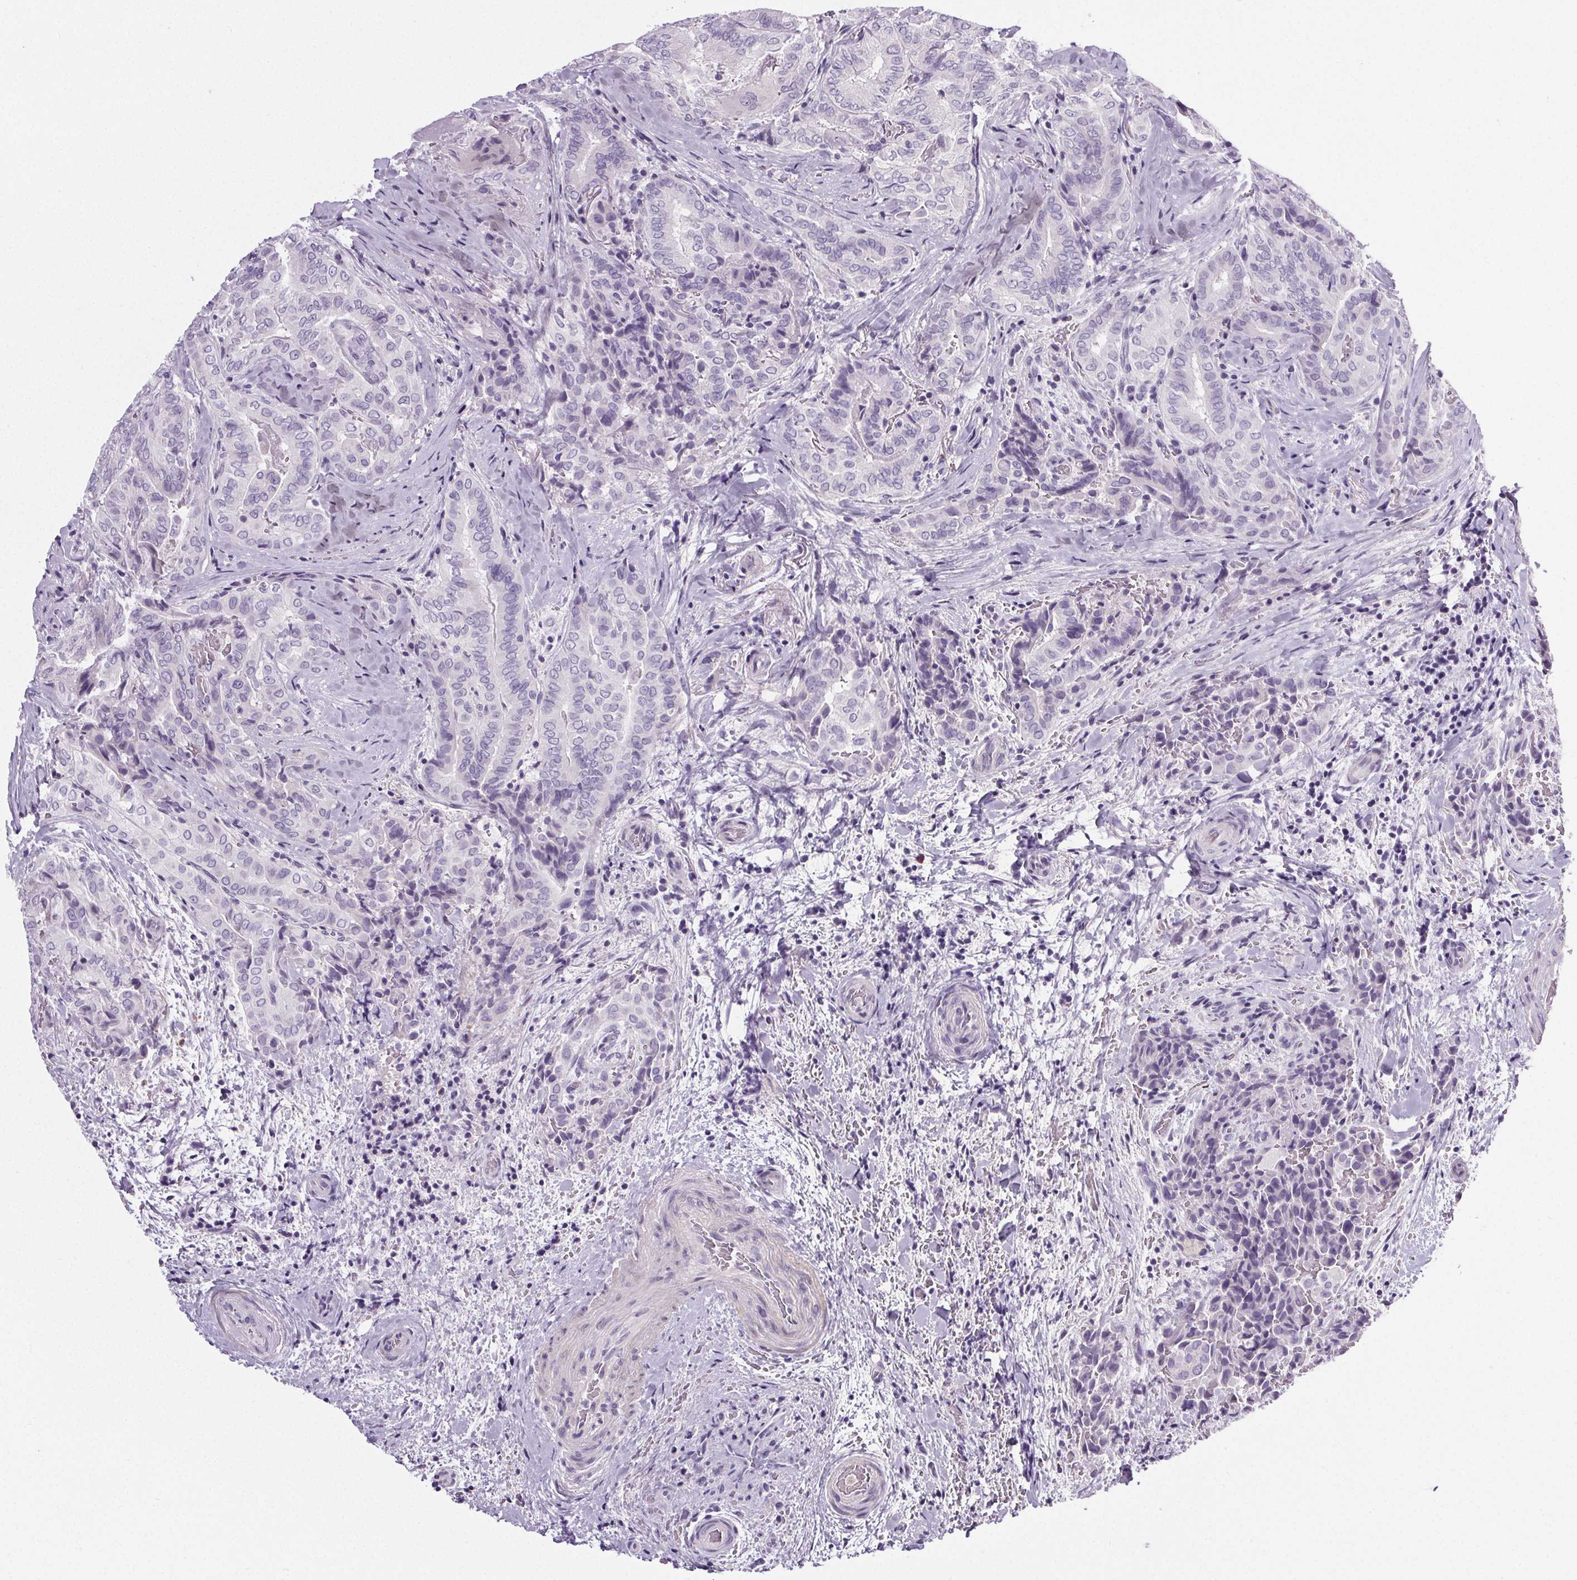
{"staining": {"intensity": "negative", "quantity": "none", "location": "none"}, "tissue": "thyroid cancer", "cell_type": "Tumor cells", "image_type": "cancer", "snomed": [{"axis": "morphology", "description": "Papillary adenocarcinoma, NOS"}, {"axis": "topography", "description": "Thyroid gland"}], "caption": "A high-resolution image shows immunohistochemistry staining of thyroid cancer (papillary adenocarcinoma), which reveals no significant staining in tumor cells.", "gene": "ELAVL2", "patient": {"sex": "female", "age": 61}}